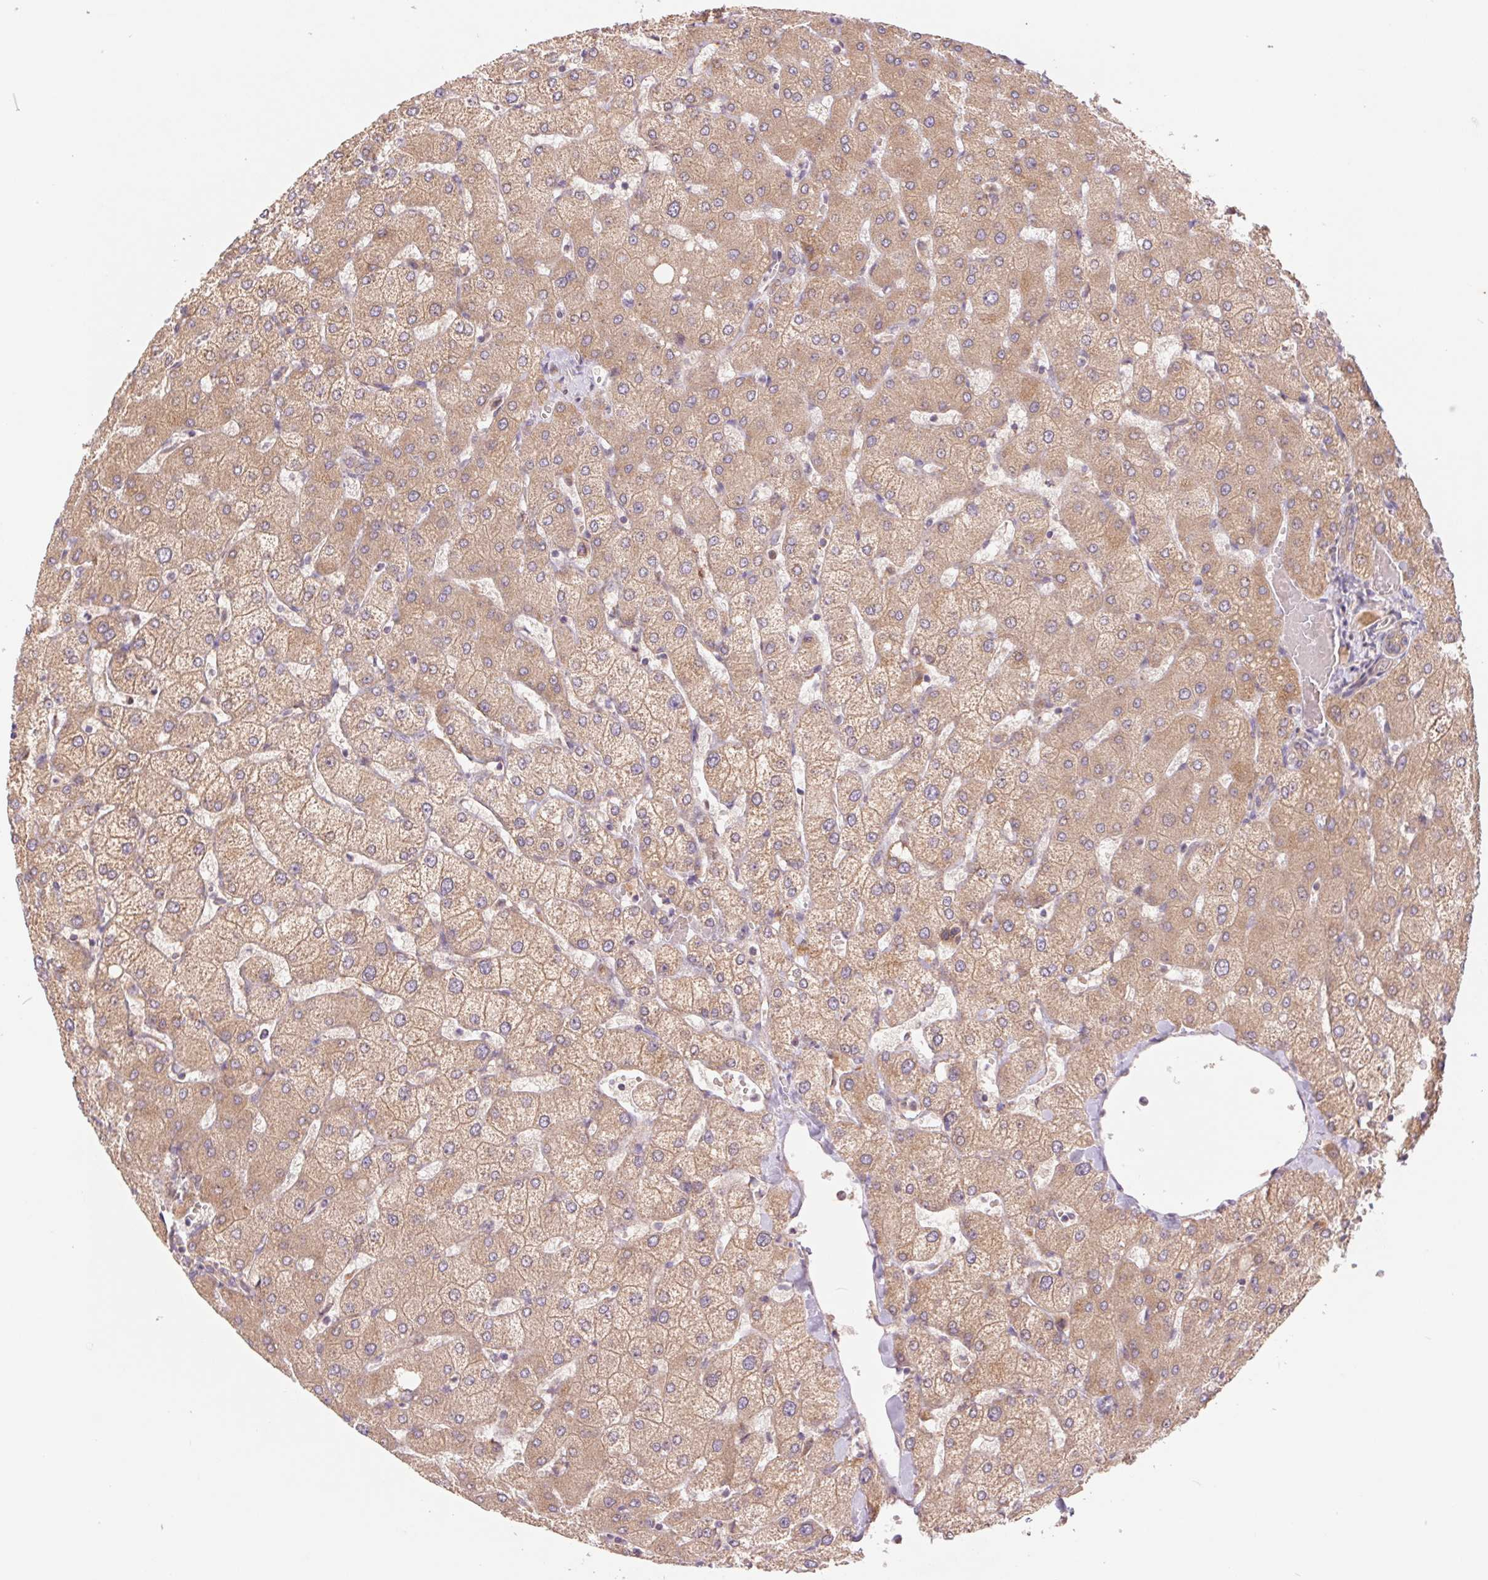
{"staining": {"intensity": "weak", "quantity": "25%-75%", "location": "cytoplasmic/membranous"}, "tissue": "liver", "cell_type": "Cholangiocytes", "image_type": "normal", "snomed": [{"axis": "morphology", "description": "Normal tissue, NOS"}, {"axis": "topography", "description": "Liver"}], "caption": "Normal liver demonstrates weak cytoplasmic/membranous expression in about 25%-75% of cholangiocytes.", "gene": "RRM1", "patient": {"sex": "female", "age": 54}}